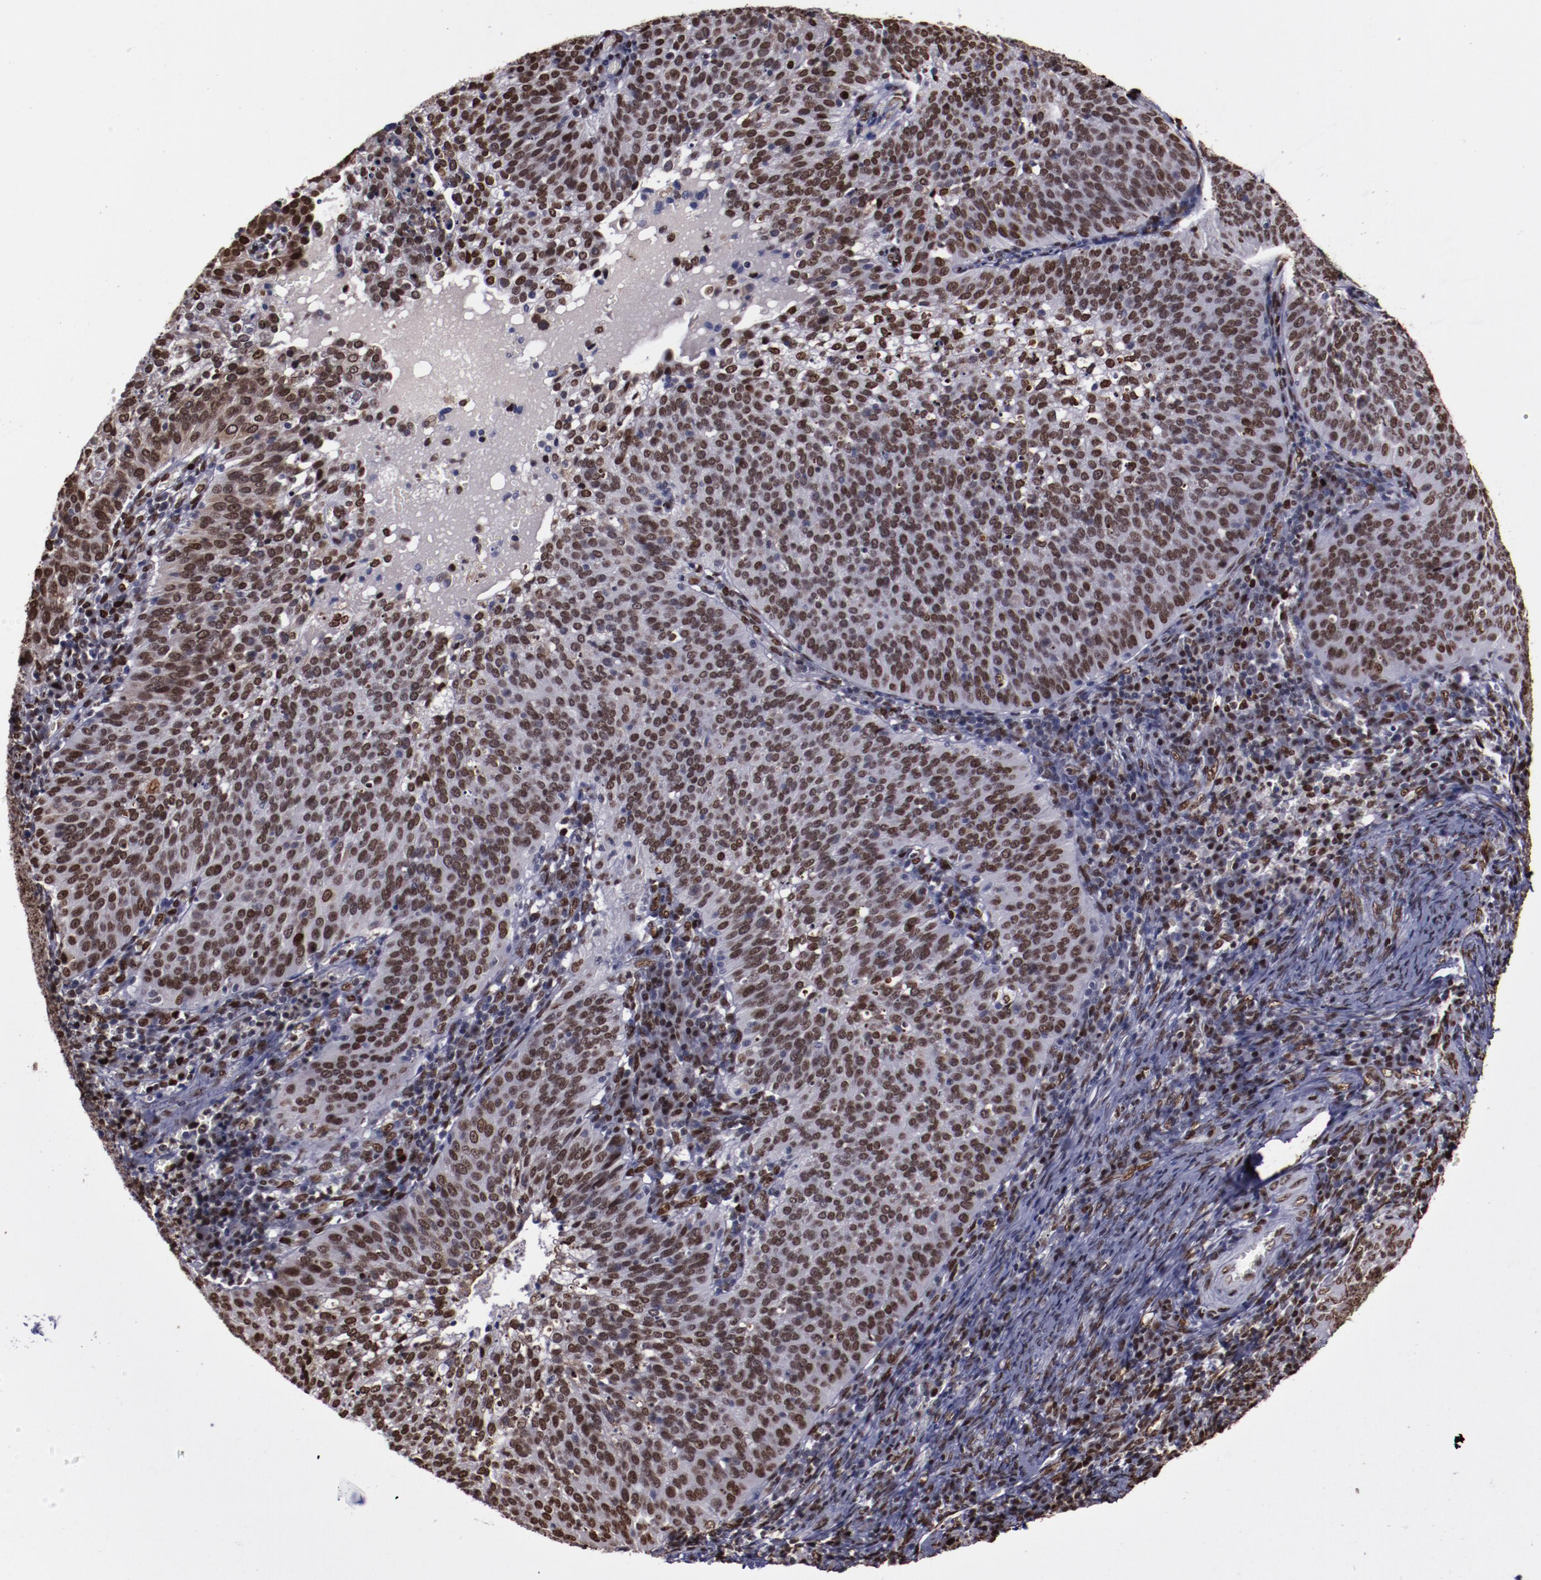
{"staining": {"intensity": "moderate", "quantity": ">75%", "location": "nuclear"}, "tissue": "cervical cancer", "cell_type": "Tumor cells", "image_type": "cancer", "snomed": [{"axis": "morphology", "description": "Squamous cell carcinoma, NOS"}, {"axis": "topography", "description": "Cervix"}], "caption": "This image shows cervical cancer stained with immunohistochemistry (IHC) to label a protein in brown. The nuclear of tumor cells show moderate positivity for the protein. Nuclei are counter-stained blue.", "gene": "APEX1", "patient": {"sex": "female", "age": 39}}